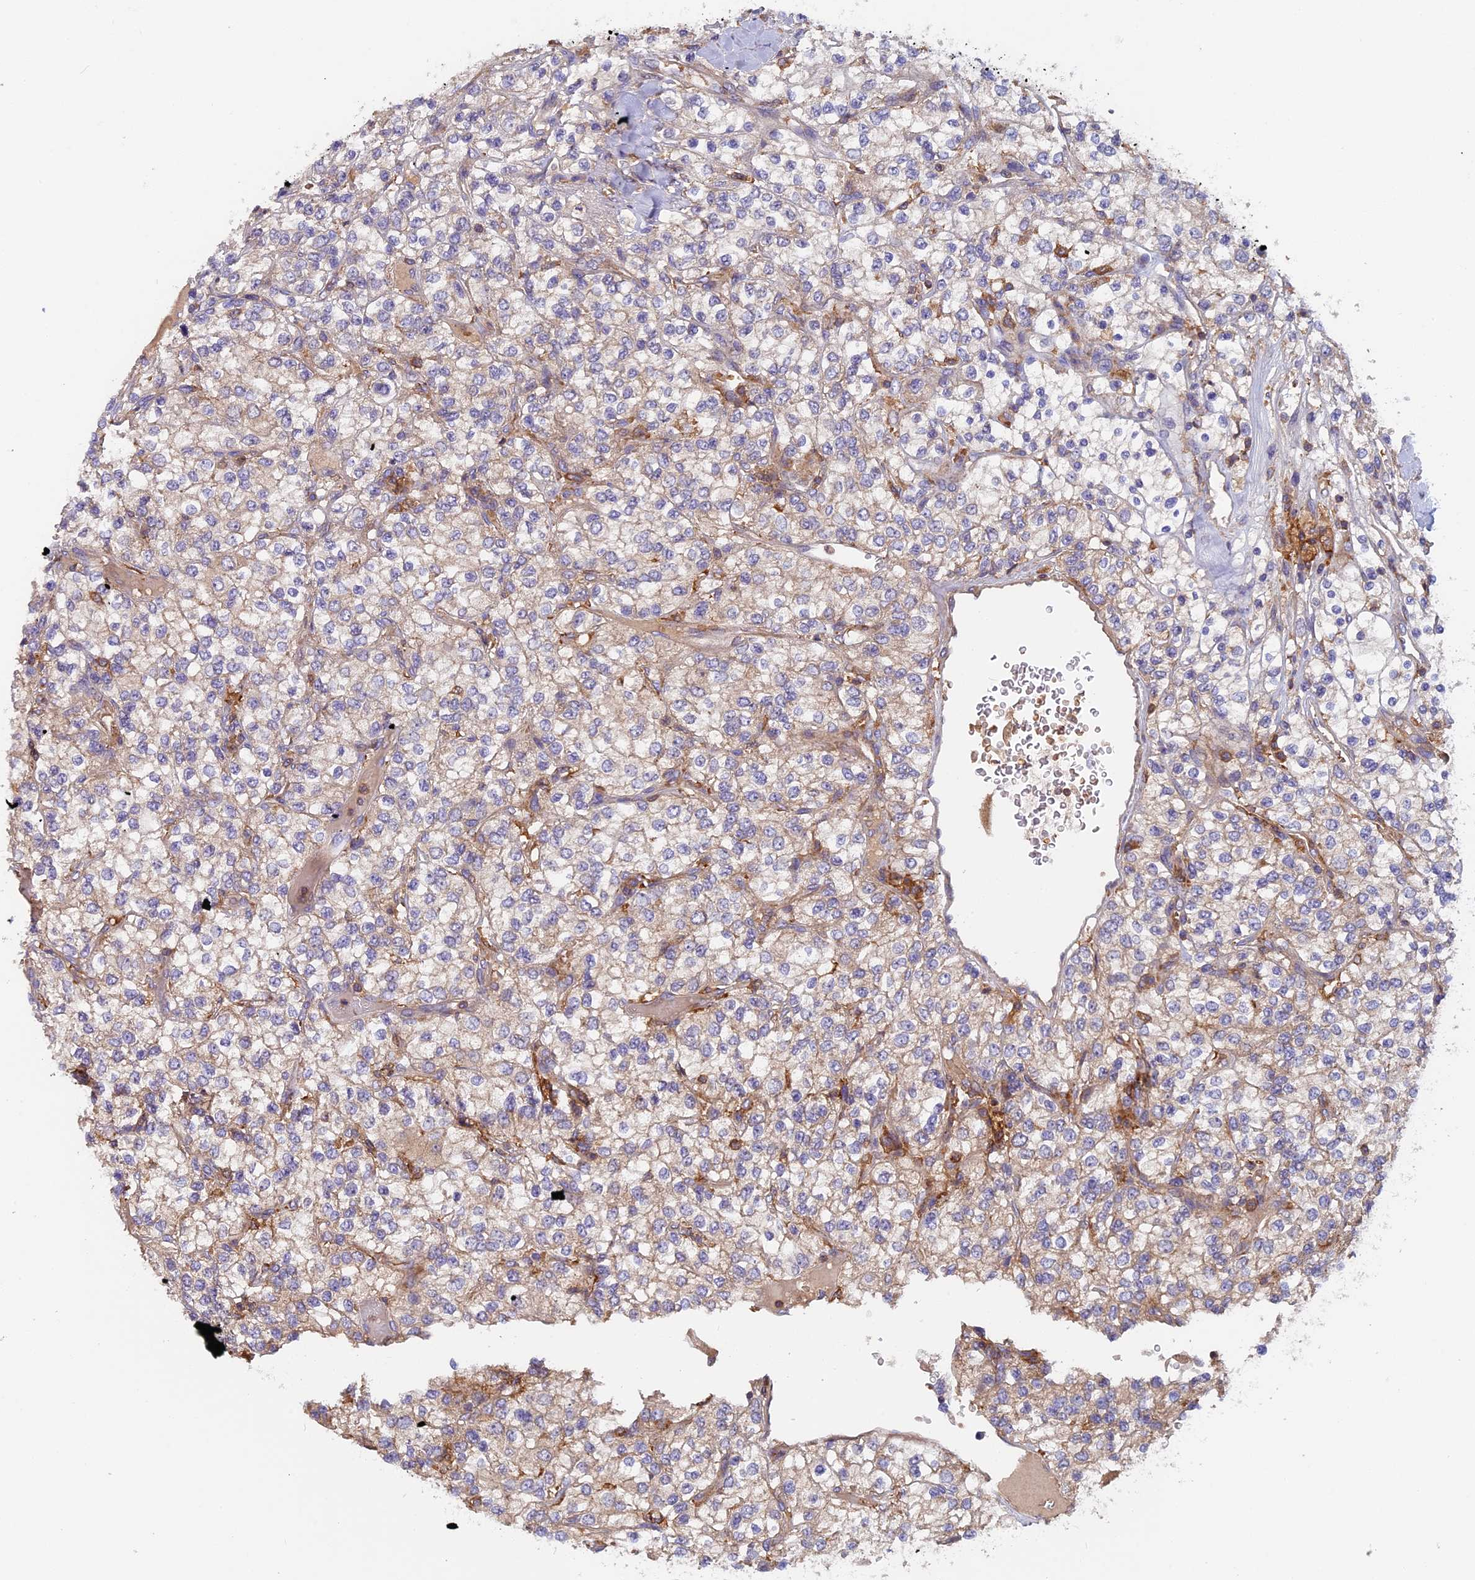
{"staining": {"intensity": "negative", "quantity": "none", "location": "none"}, "tissue": "renal cancer", "cell_type": "Tumor cells", "image_type": "cancer", "snomed": [{"axis": "morphology", "description": "Adenocarcinoma, NOS"}, {"axis": "topography", "description": "Kidney"}], "caption": "High power microscopy histopathology image of an immunohistochemistry micrograph of adenocarcinoma (renal), revealing no significant expression in tumor cells.", "gene": "MYO9B", "patient": {"sex": "male", "age": 80}}